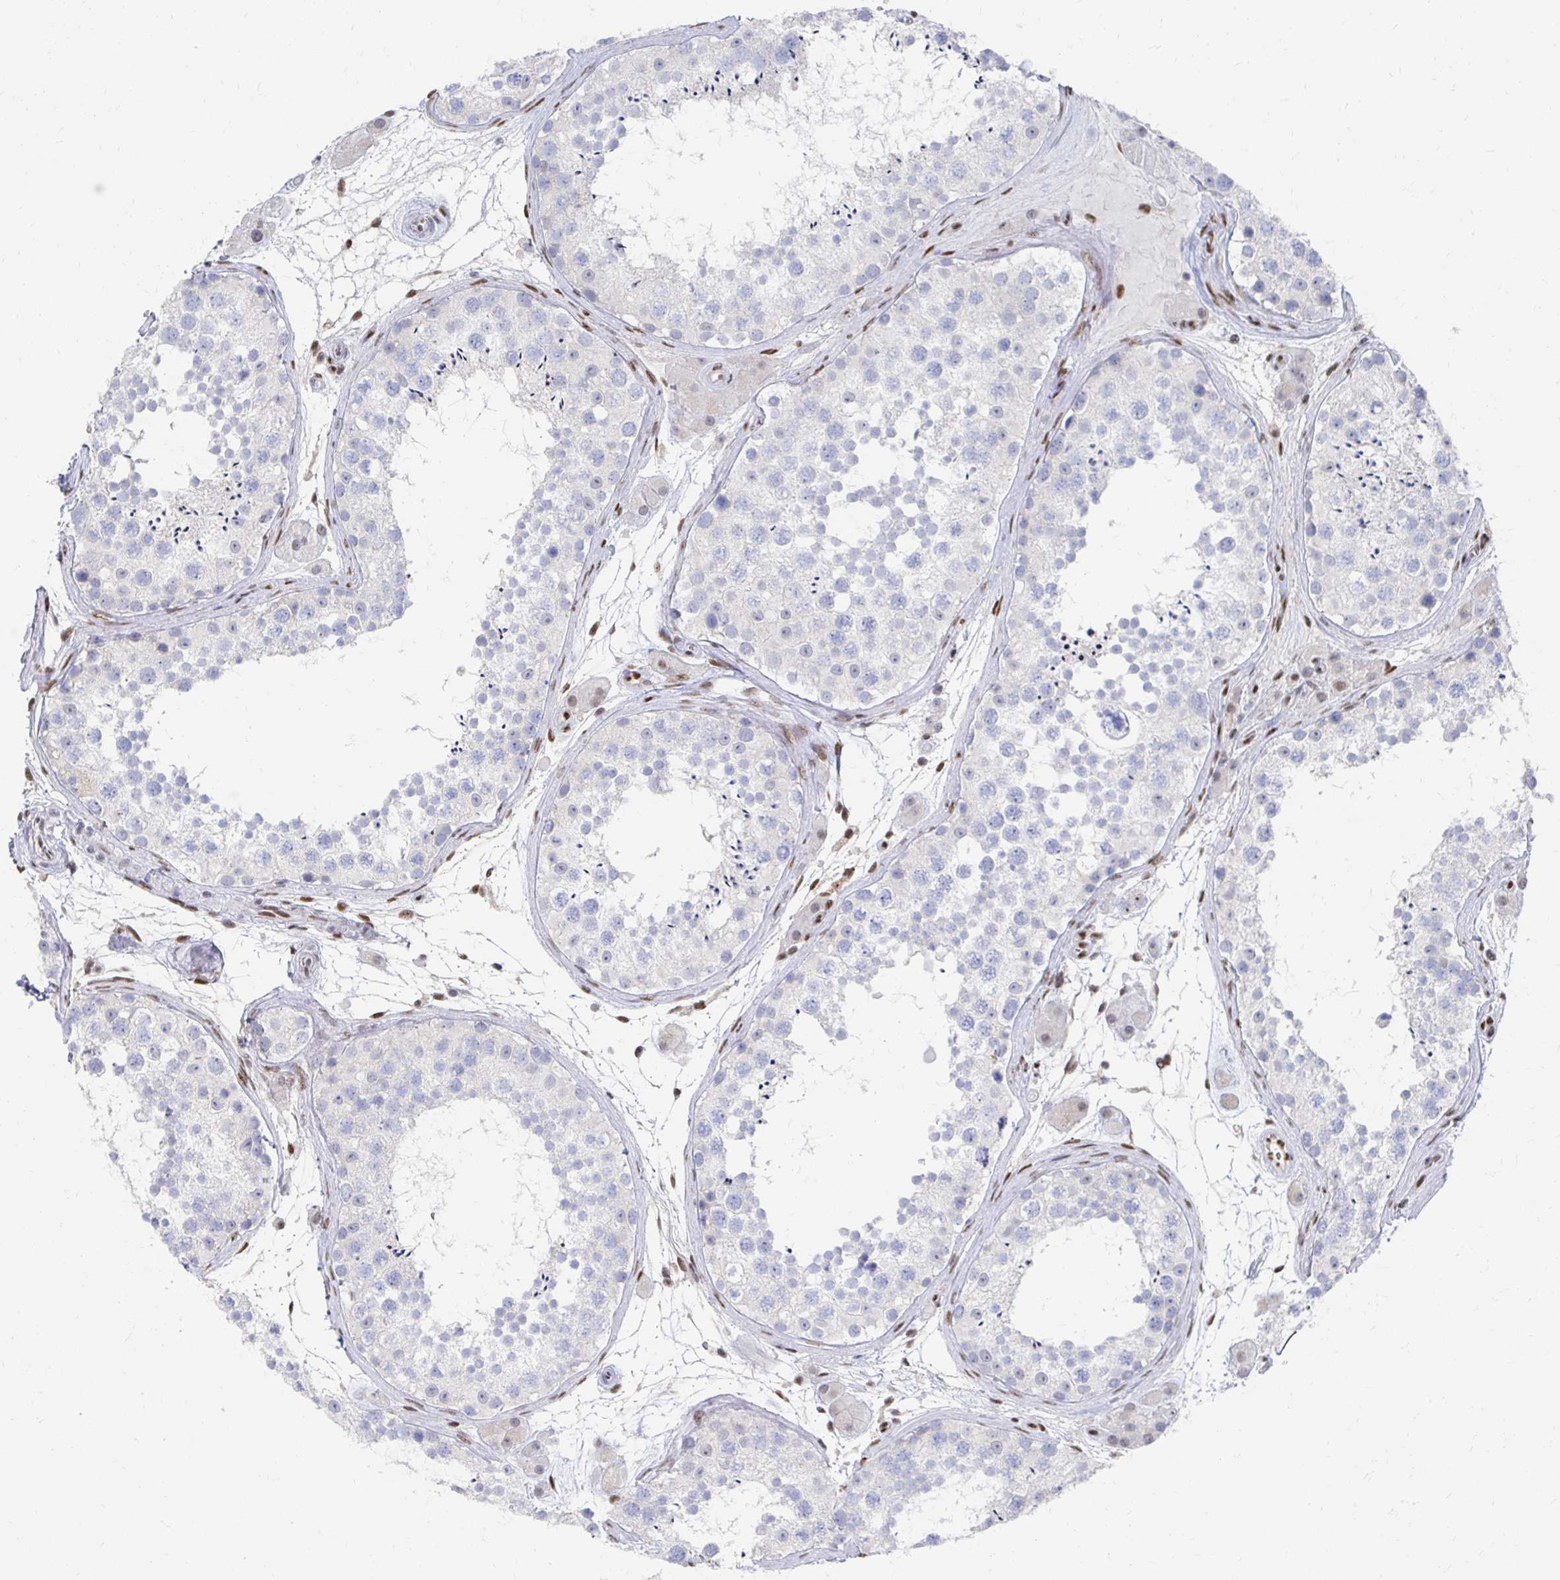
{"staining": {"intensity": "negative", "quantity": "none", "location": "none"}, "tissue": "testis", "cell_type": "Cells in seminiferous ducts", "image_type": "normal", "snomed": [{"axis": "morphology", "description": "Normal tissue, NOS"}, {"axis": "topography", "description": "Testis"}], "caption": "Immunohistochemistry image of unremarkable human testis stained for a protein (brown), which displays no expression in cells in seminiferous ducts.", "gene": "CLIC3", "patient": {"sex": "male", "age": 41}}